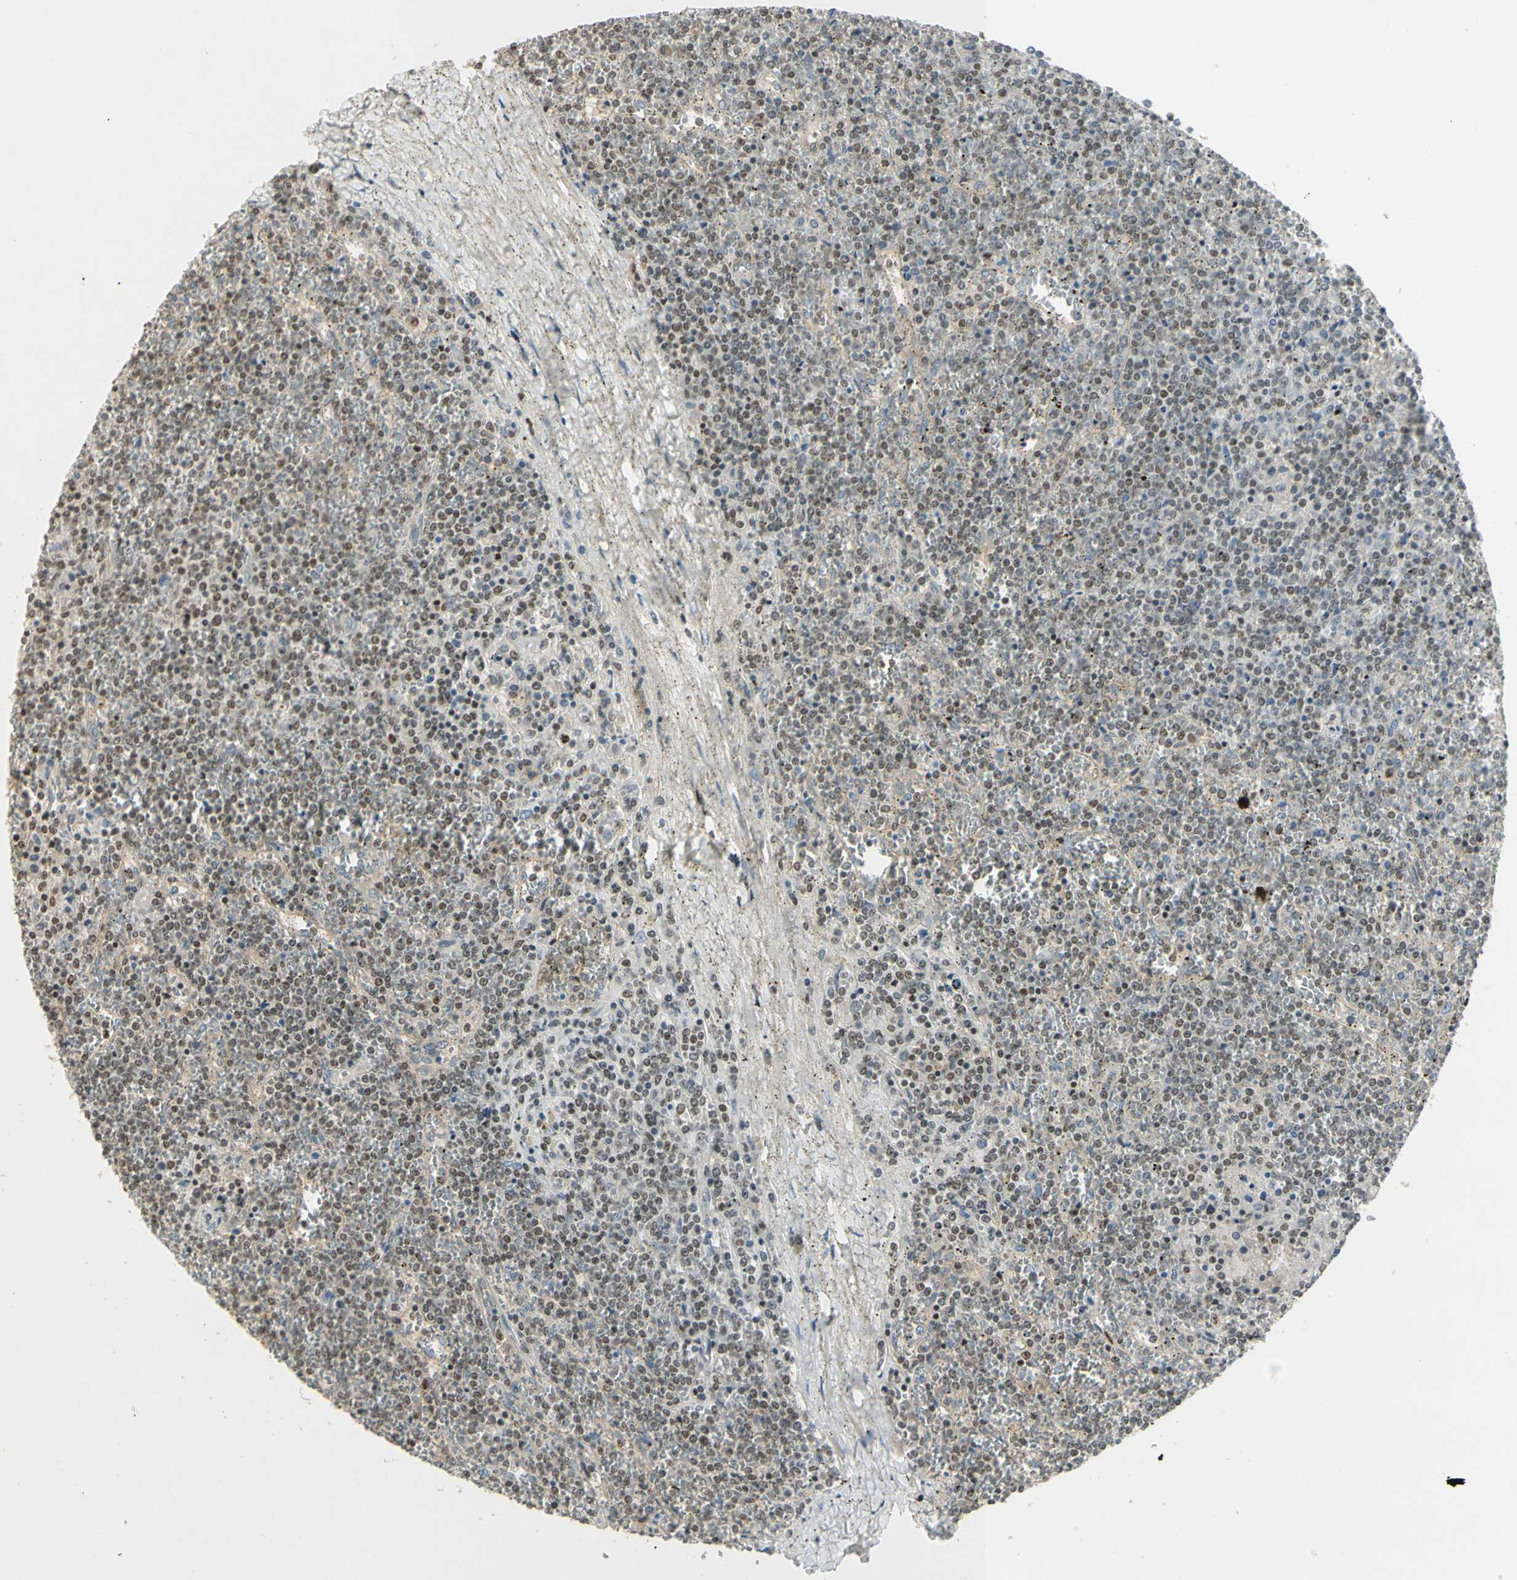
{"staining": {"intensity": "weak", "quantity": "25%-75%", "location": "cytoplasmic/membranous,nuclear"}, "tissue": "lymphoma", "cell_type": "Tumor cells", "image_type": "cancer", "snomed": [{"axis": "morphology", "description": "Malignant lymphoma, non-Hodgkin's type, Low grade"}, {"axis": "topography", "description": "Spleen"}], "caption": "The histopathology image exhibits a brown stain indicating the presence of a protein in the cytoplasmic/membranous and nuclear of tumor cells in low-grade malignant lymphoma, non-Hodgkin's type. The staining was performed using DAB, with brown indicating positive protein expression. Nuclei are stained blue with hematoxylin.", "gene": "NFYA", "patient": {"sex": "female", "age": 19}}